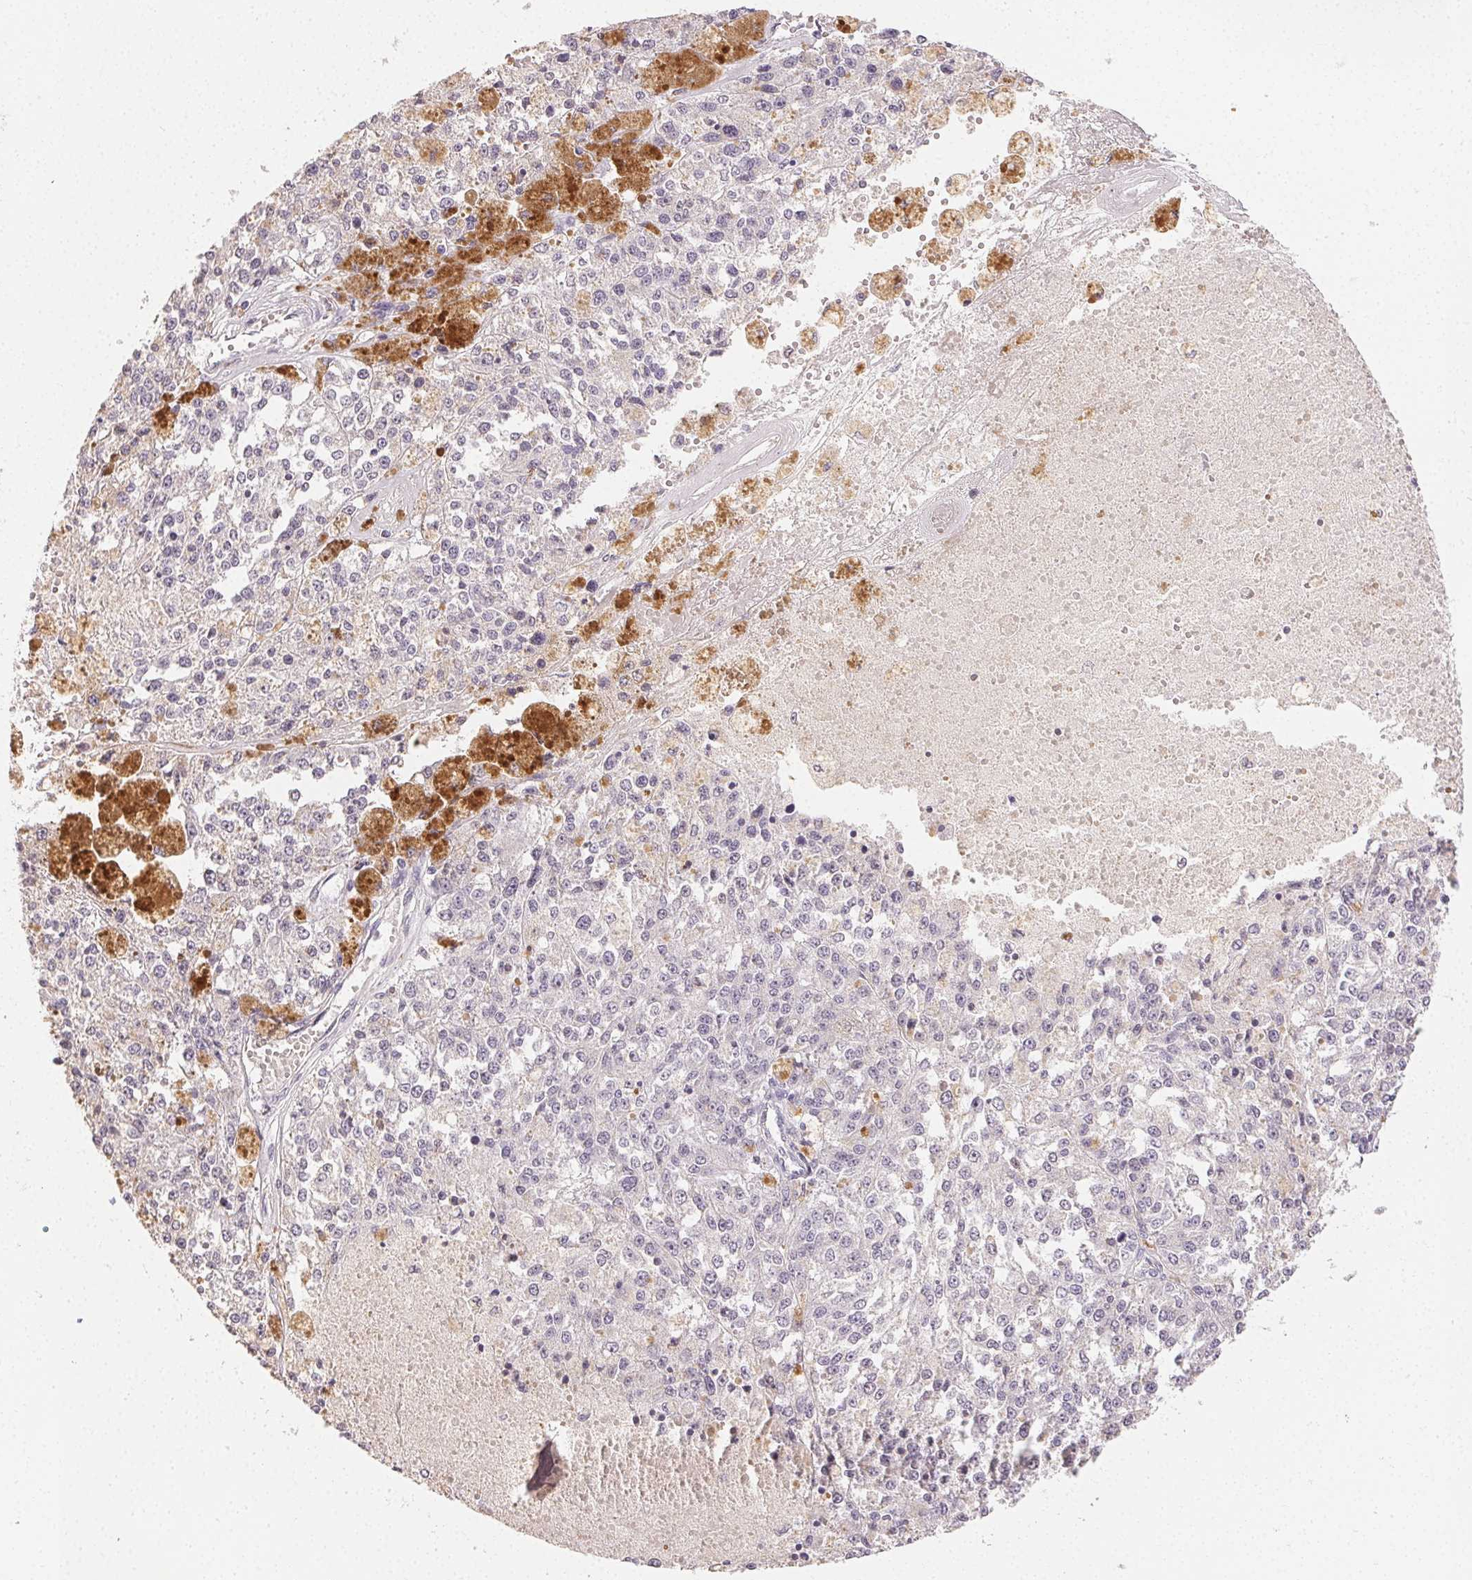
{"staining": {"intensity": "negative", "quantity": "none", "location": "none"}, "tissue": "melanoma", "cell_type": "Tumor cells", "image_type": "cancer", "snomed": [{"axis": "morphology", "description": "Malignant melanoma, Metastatic site"}, {"axis": "topography", "description": "Lymph node"}], "caption": "The image displays no significant expression in tumor cells of malignant melanoma (metastatic site). (DAB (3,3'-diaminobenzidine) IHC with hematoxylin counter stain).", "gene": "TMEM174", "patient": {"sex": "female", "age": 64}}